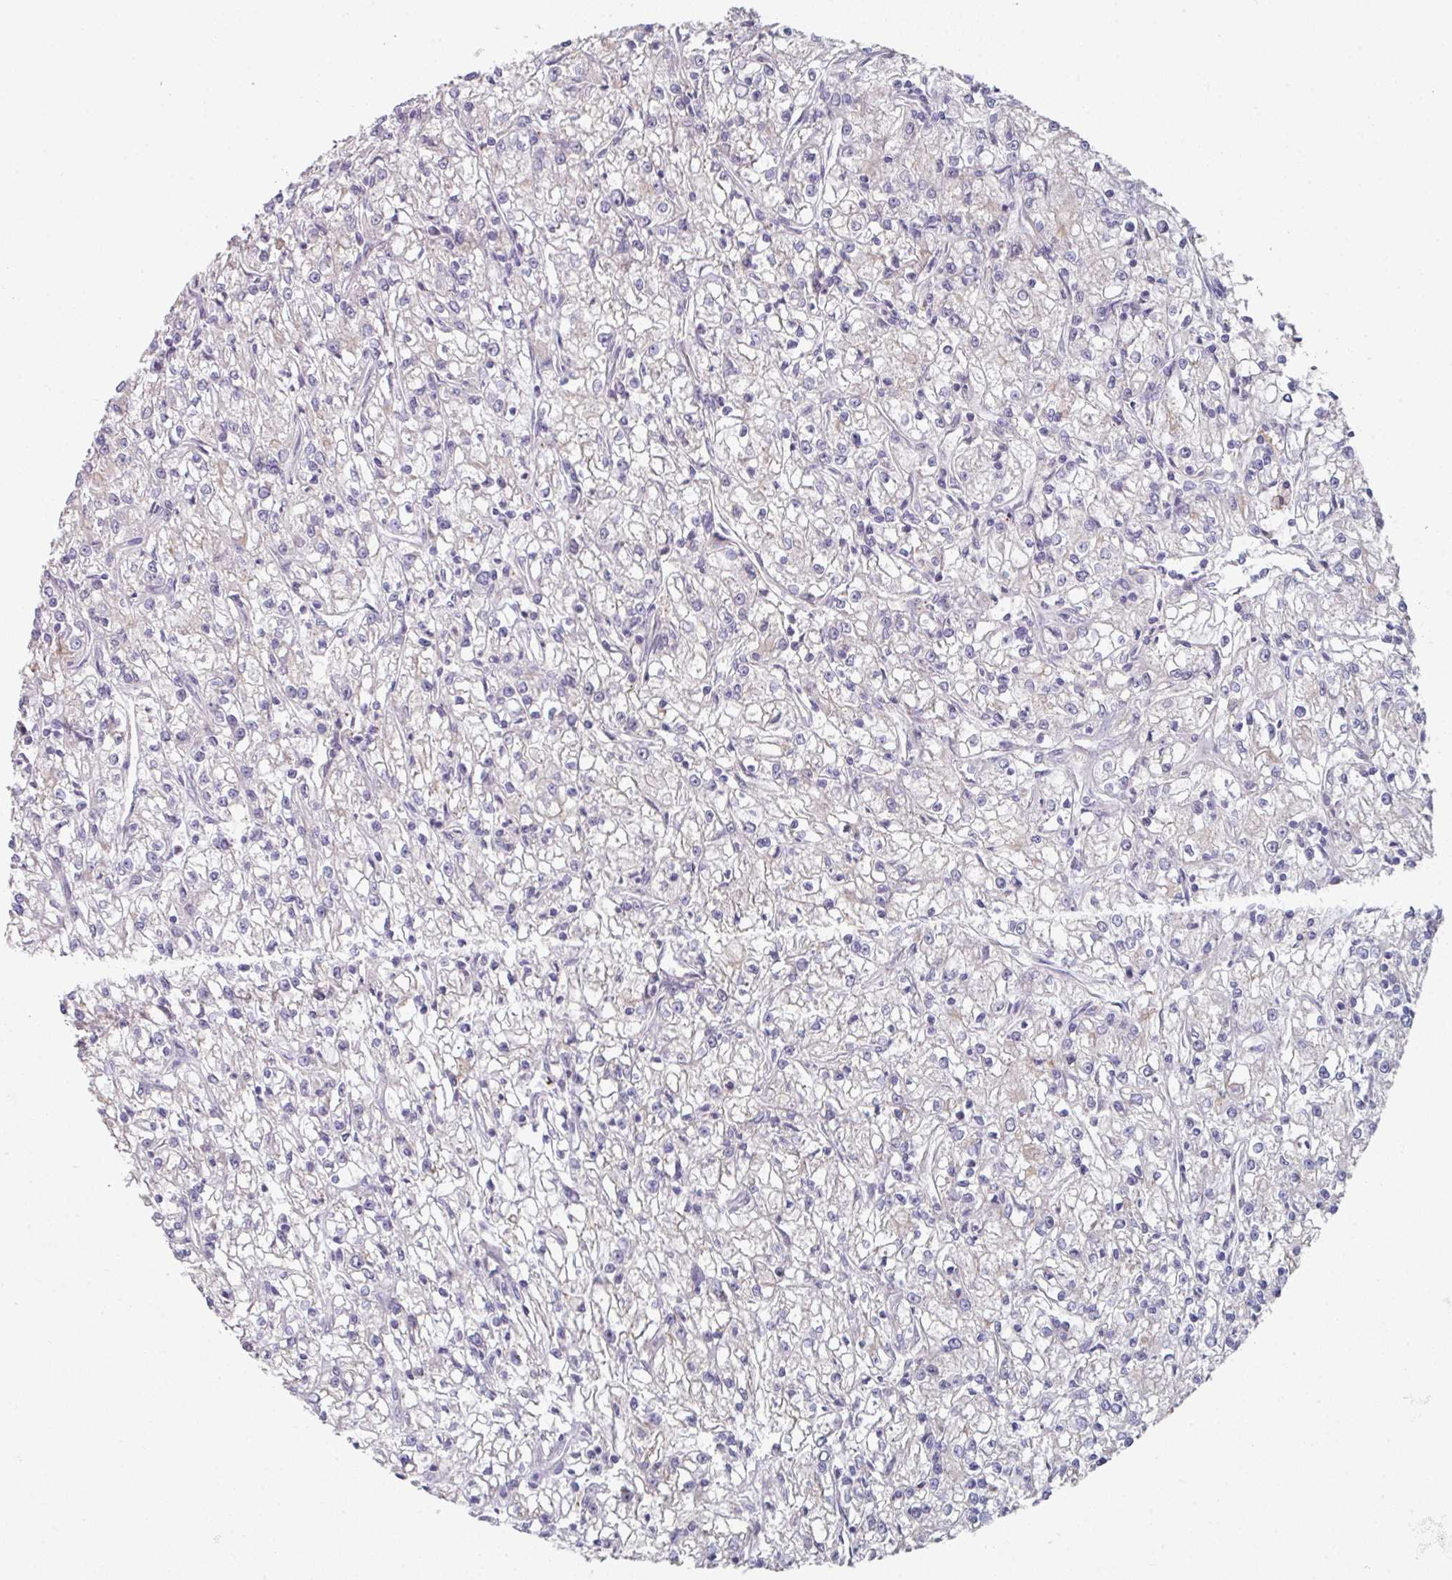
{"staining": {"intensity": "negative", "quantity": "none", "location": "none"}, "tissue": "renal cancer", "cell_type": "Tumor cells", "image_type": "cancer", "snomed": [{"axis": "morphology", "description": "Adenocarcinoma, NOS"}, {"axis": "topography", "description": "Kidney"}], "caption": "Immunohistochemical staining of renal cancer demonstrates no significant expression in tumor cells.", "gene": "WSB2", "patient": {"sex": "female", "age": 59}}